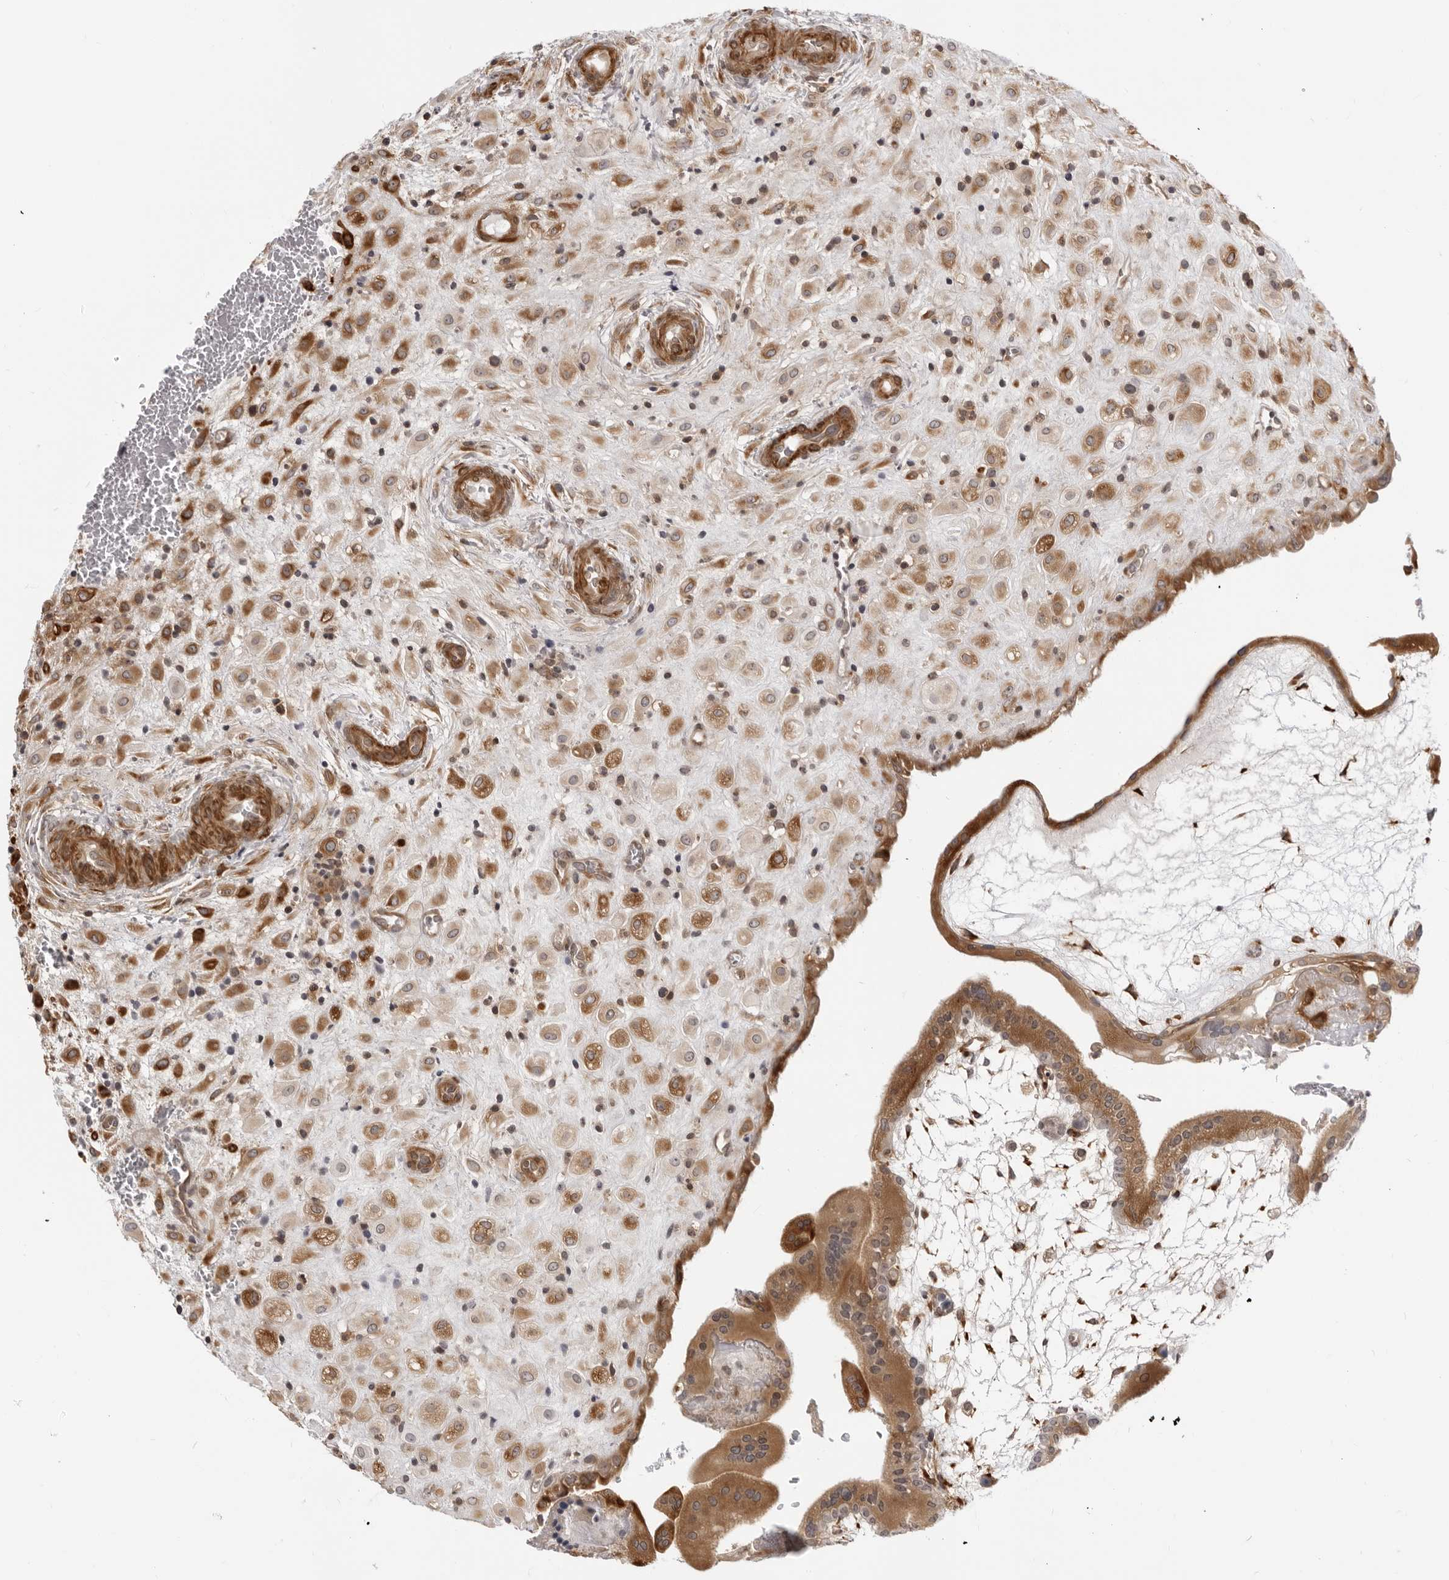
{"staining": {"intensity": "moderate", "quantity": ">75%", "location": "cytoplasmic/membranous"}, "tissue": "placenta", "cell_type": "Decidual cells", "image_type": "normal", "snomed": [{"axis": "morphology", "description": "Normal tissue, NOS"}, {"axis": "topography", "description": "Placenta"}], "caption": "Protein staining of normal placenta displays moderate cytoplasmic/membranous staining in about >75% of decidual cells. (IHC, brightfield microscopy, high magnification).", "gene": "SRGAP2", "patient": {"sex": "female", "age": 35}}